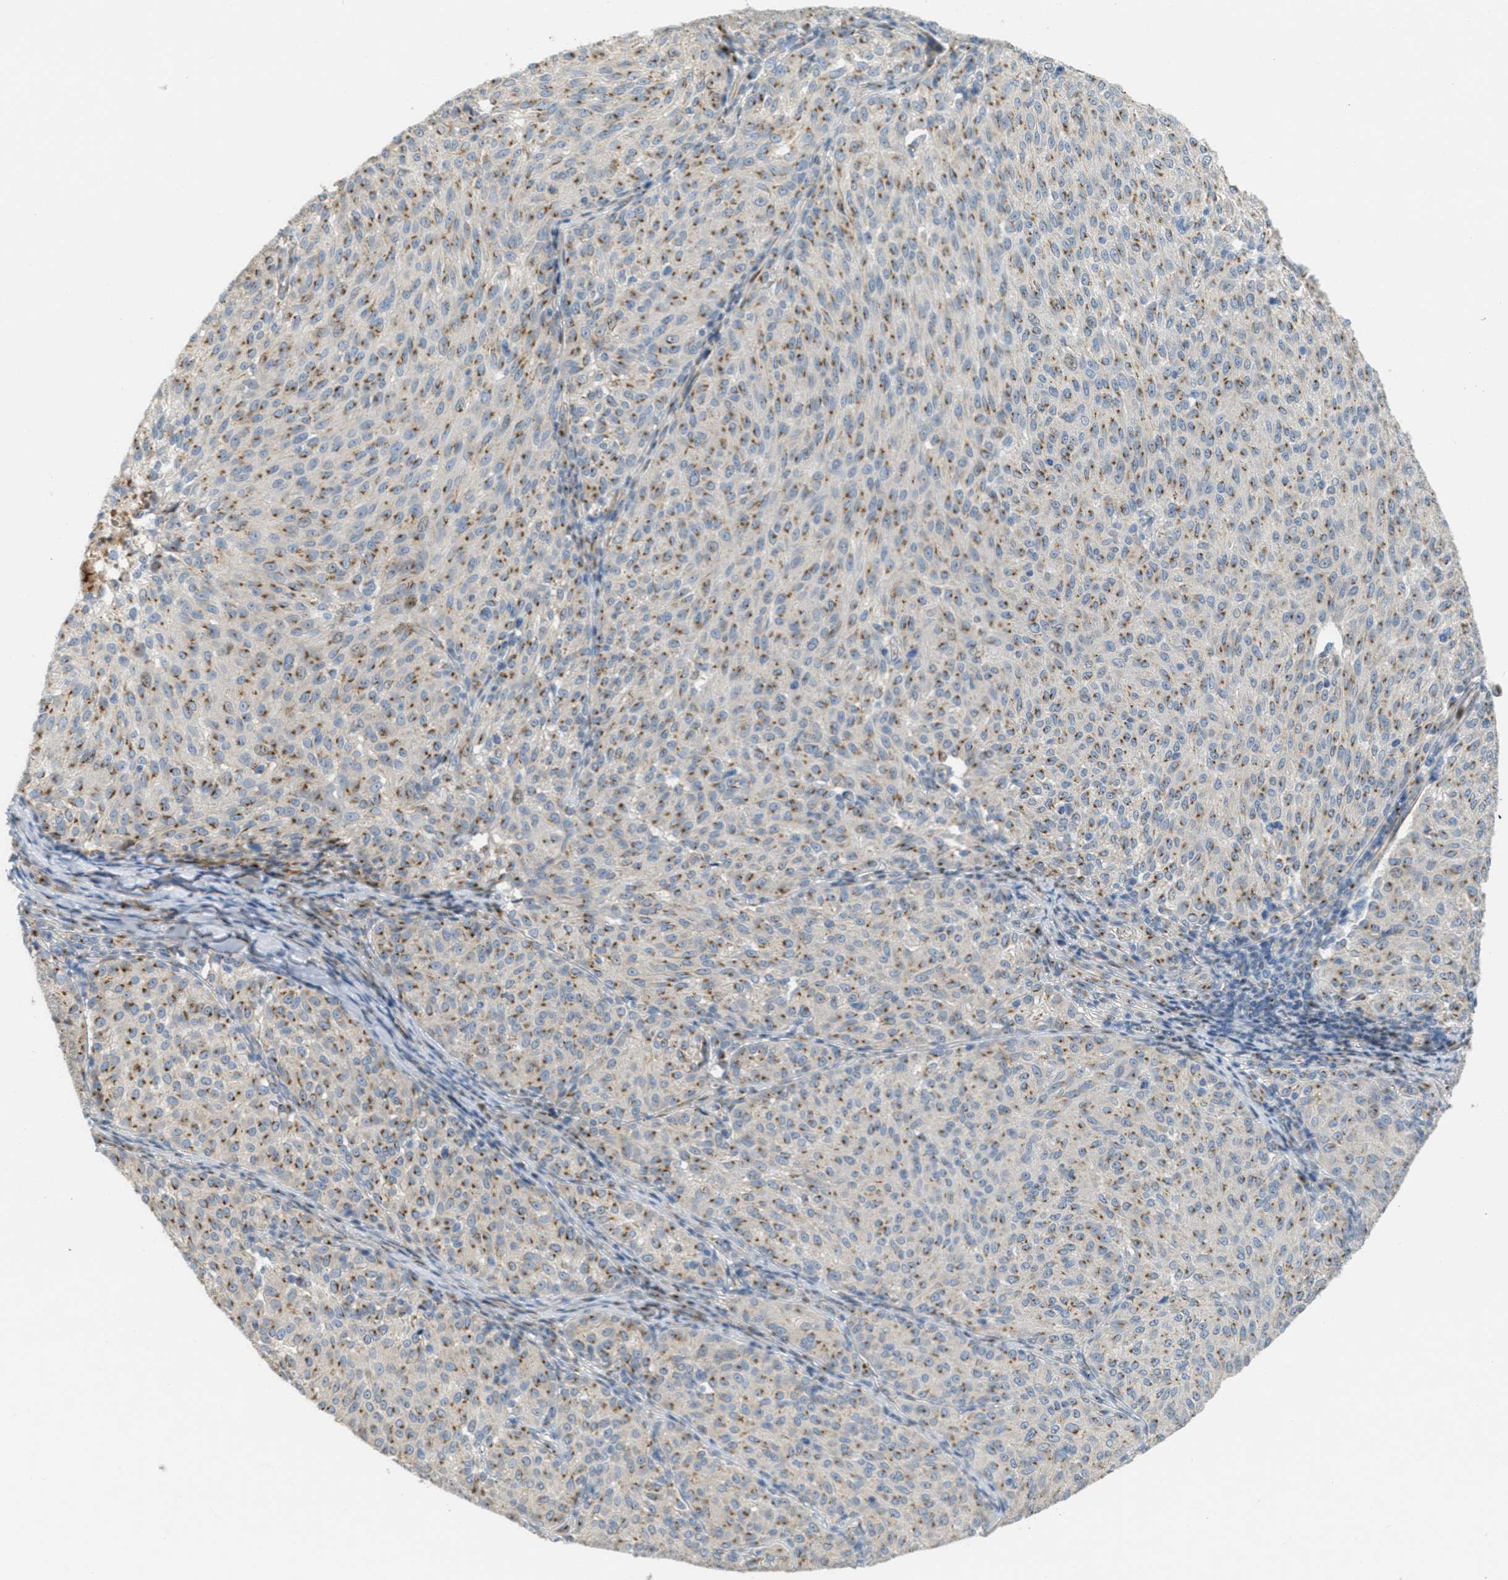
{"staining": {"intensity": "moderate", "quantity": ">75%", "location": "cytoplasmic/membranous"}, "tissue": "melanoma", "cell_type": "Tumor cells", "image_type": "cancer", "snomed": [{"axis": "morphology", "description": "Malignant melanoma, NOS"}, {"axis": "topography", "description": "Skin"}], "caption": "The image shows staining of melanoma, revealing moderate cytoplasmic/membranous protein expression (brown color) within tumor cells.", "gene": "ZFPL1", "patient": {"sex": "female", "age": 72}}